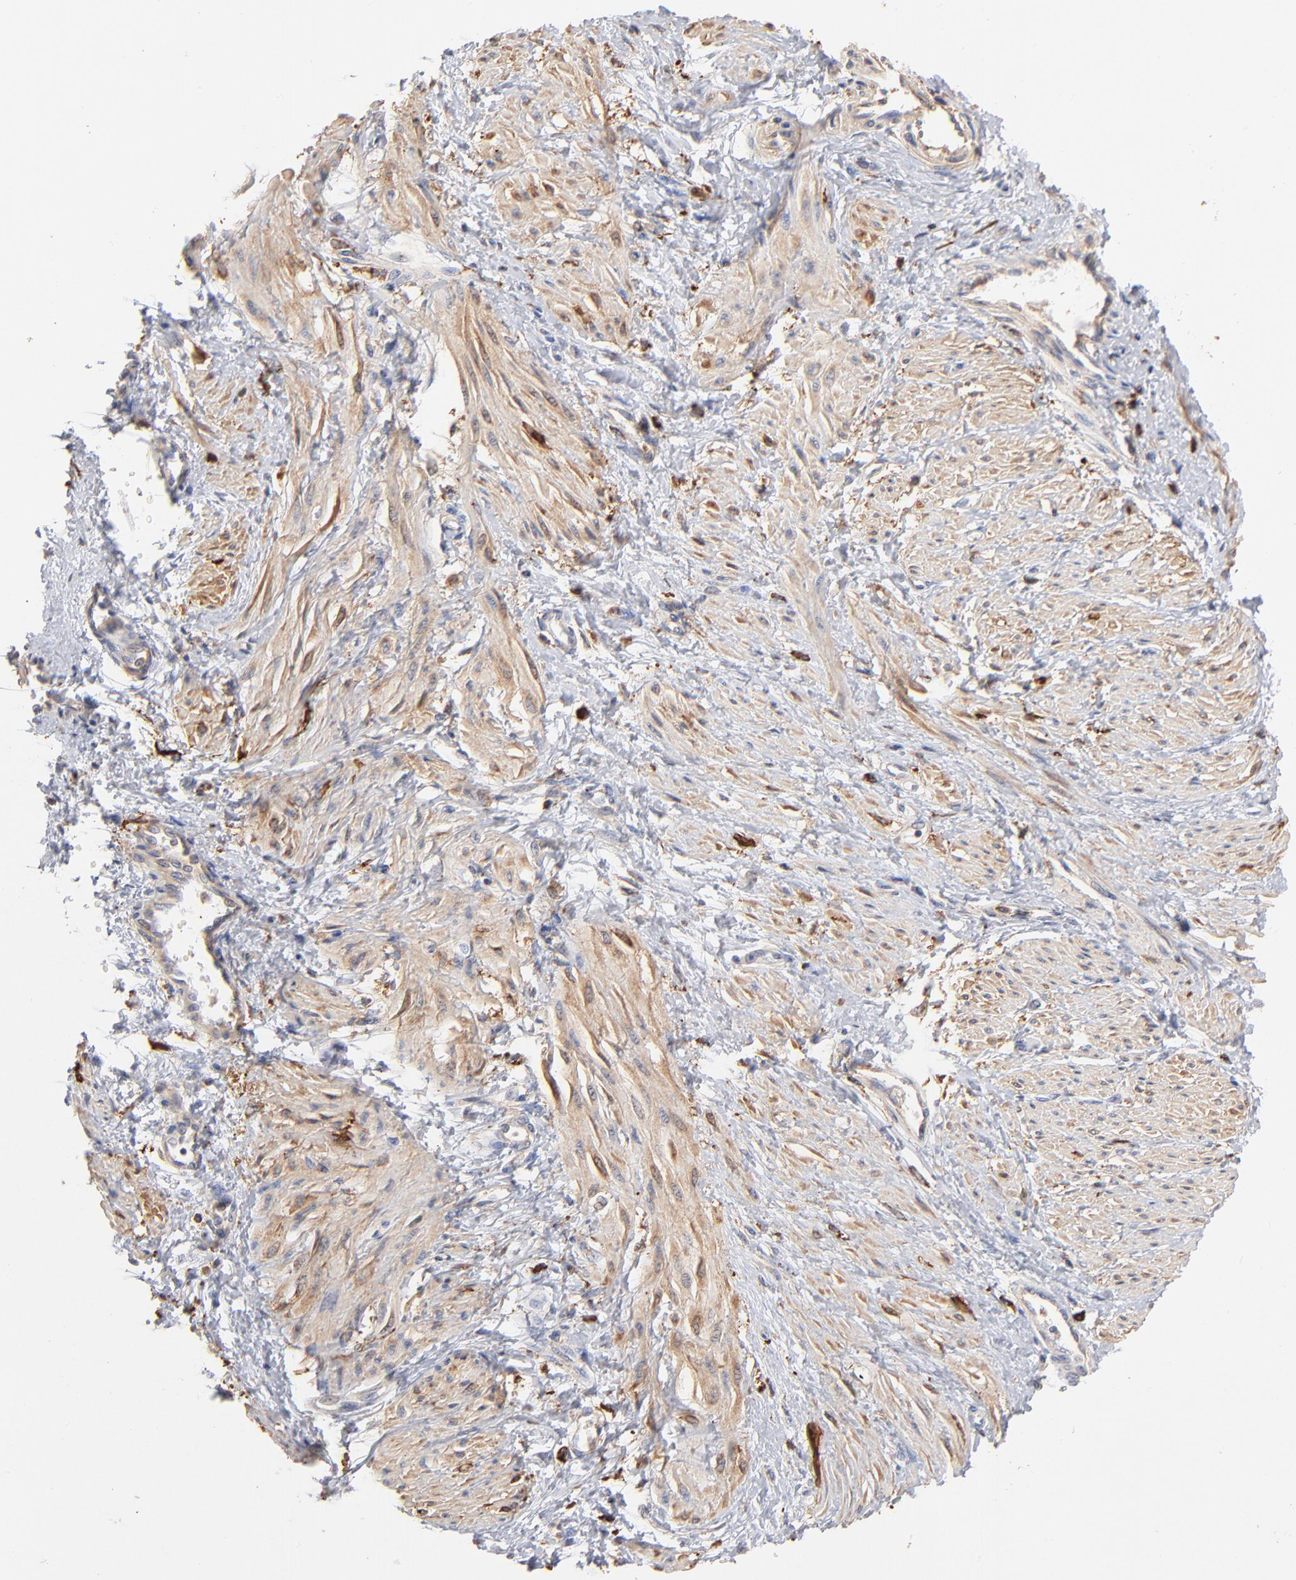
{"staining": {"intensity": "weak", "quantity": ">75%", "location": "cytoplasmic/membranous"}, "tissue": "smooth muscle", "cell_type": "Smooth muscle cells", "image_type": "normal", "snomed": [{"axis": "morphology", "description": "Normal tissue, NOS"}, {"axis": "topography", "description": "Smooth muscle"}, {"axis": "topography", "description": "Uterus"}], "caption": "Immunohistochemistry (IHC) of normal smooth muscle shows low levels of weak cytoplasmic/membranous staining in approximately >75% of smooth muscle cells. Nuclei are stained in blue.", "gene": "APOH", "patient": {"sex": "female", "age": 39}}